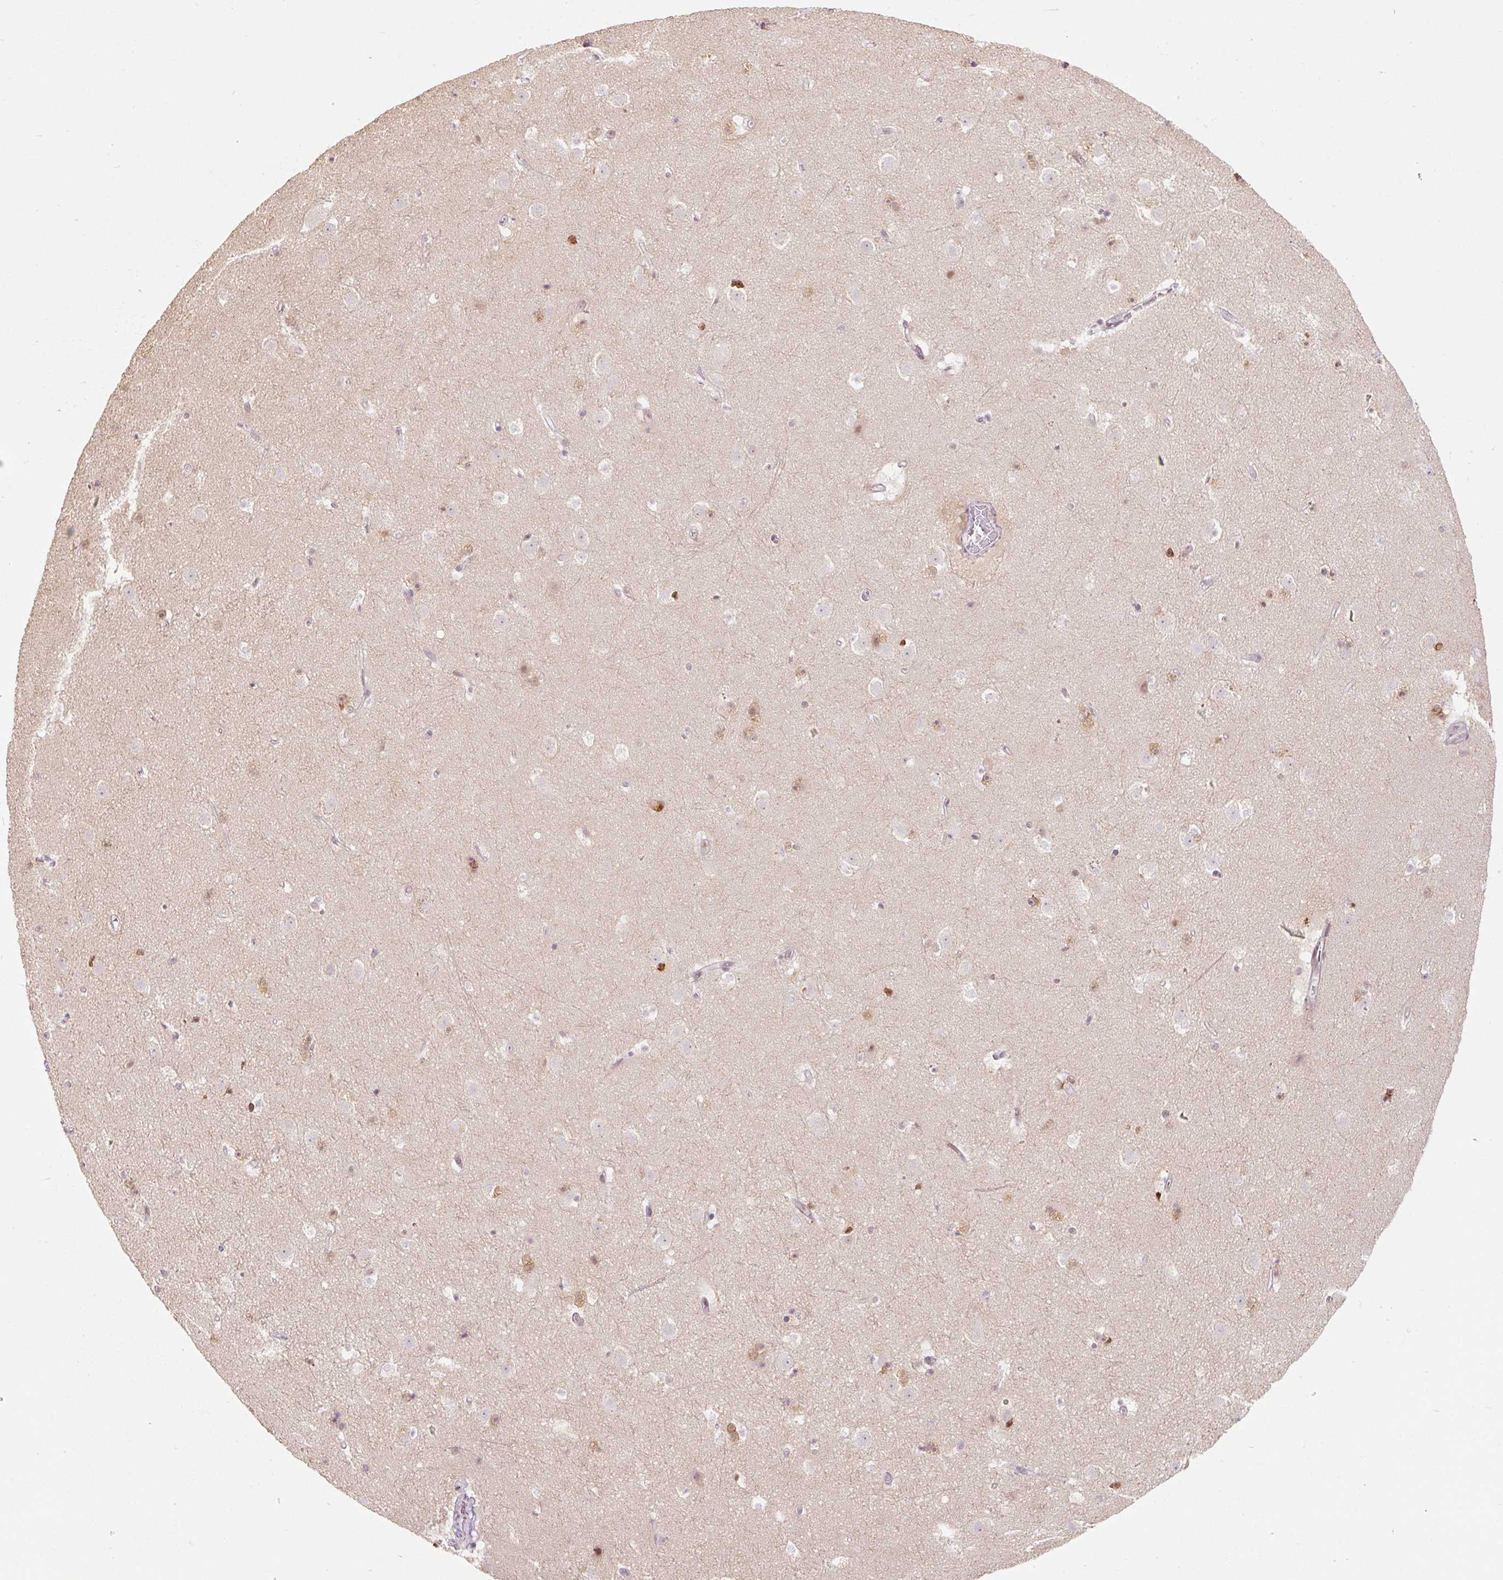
{"staining": {"intensity": "moderate", "quantity": "<25%", "location": "cytoplasmic/membranous,nuclear"}, "tissue": "caudate", "cell_type": "Glial cells", "image_type": "normal", "snomed": [{"axis": "morphology", "description": "Normal tissue, NOS"}, {"axis": "topography", "description": "Lateral ventricle wall"}], "caption": "The micrograph displays immunohistochemical staining of benign caudate. There is moderate cytoplasmic/membranous,nuclear staining is seen in about <25% of glial cells.", "gene": "U2AF2", "patient": {"sex": "male", "age": 37}}